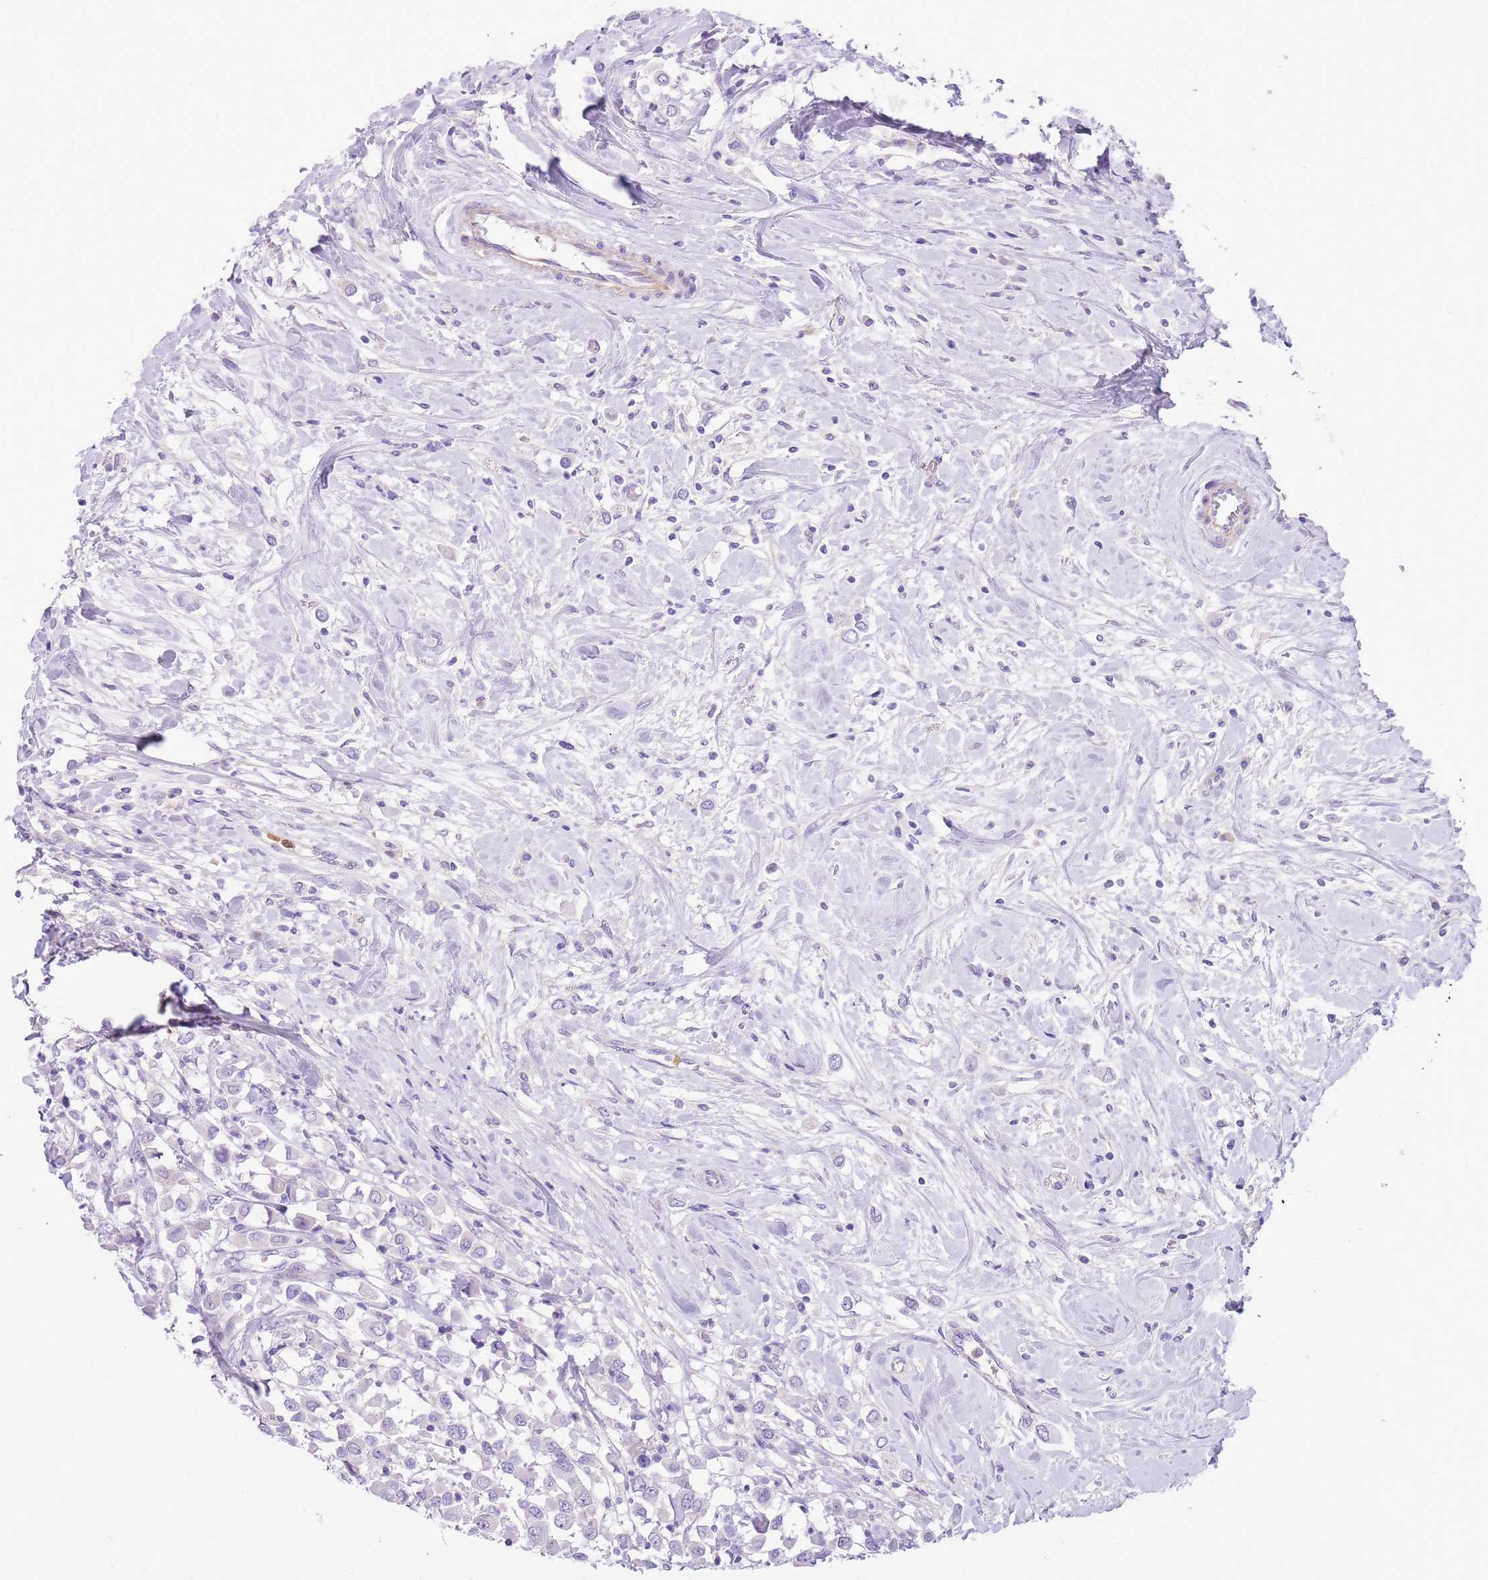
{"staining": {"intensity": "negative", "quantity": "none", "location": "none"}, "tissue": "breast cancer", "cell_type": "Tumor cells", "image_type": "cancer", "snomed": [{"axis": "morphology", "description": "Duct carcinoma"}, {"axis": "topography", "description": "Breast"}], "caption": "IHC of human breast intraductal carcinoma demonstrates no positivity in tumor cells. The staining is performed using DAB (3,3'-diaminobenzidine) brown chromogen with nuclei counter-stained in using hematoxylin.", "gene": "OR6M1", "patient": {"sex": "female", "age": 61}}